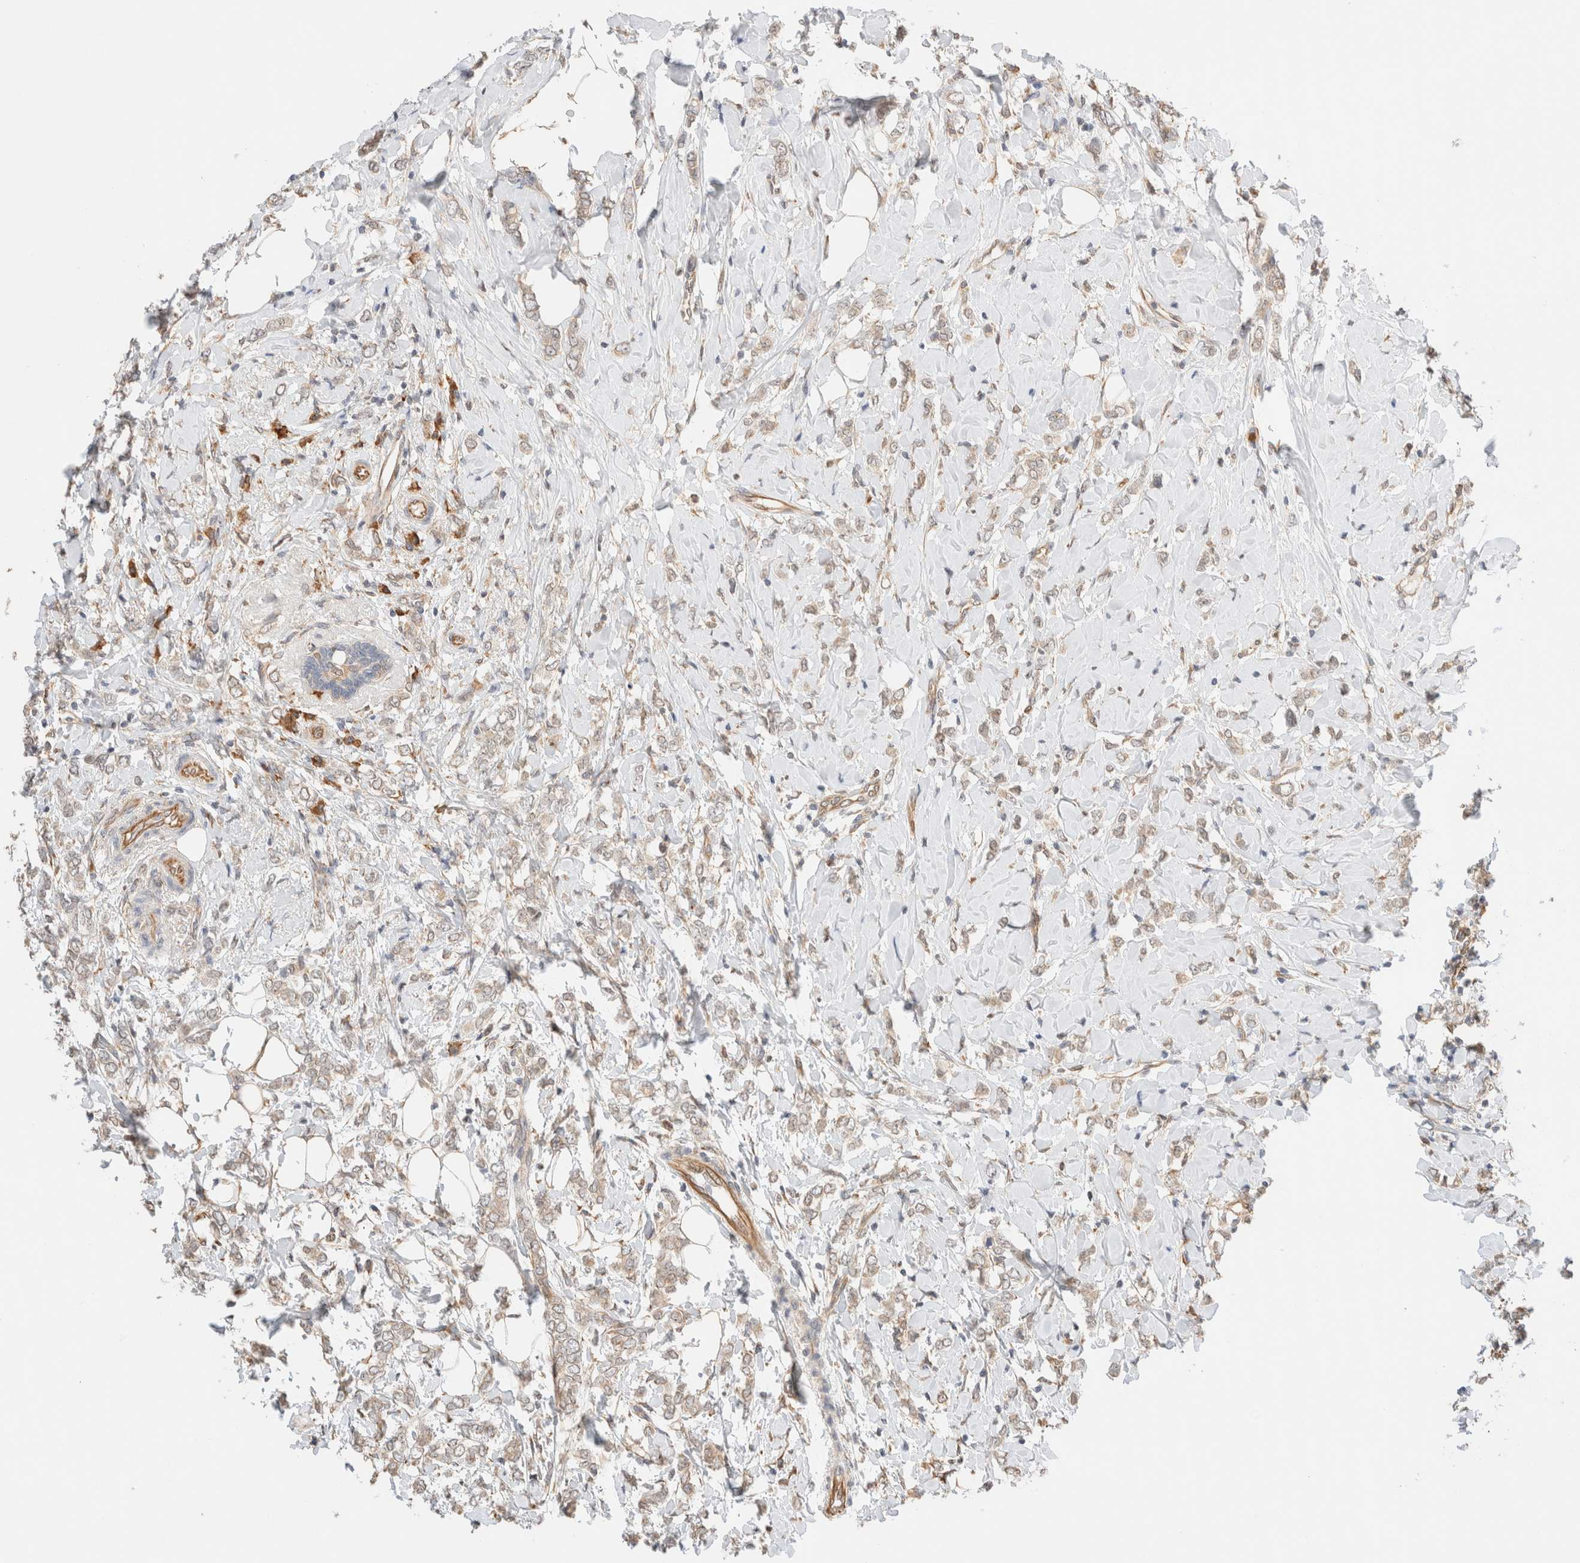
{"staining": {"intensity": "weak", "quantity": "25%-75%", "location": "cytoplasmic/membranous"}, "tissue": "breast cancer", "cell_type": "Tumor cells", "image_type": "cancer", "snomed": [{"axis": "morphology", "description": "Normal tissue, NOS"}, {"axis": "morphology", "description": "Lobular carcinoma"}, {"axis": "topography", "description": "Breast"}], "caption": "This photomicrograph reveals IHC staining of human breast lobular carcinoma, with low weak cytoplasmic/membranous expression in approximately 25%-75% of tumor cells.", "gene": "SYVN1", "patient": {"sex": "female", "age": 47}}